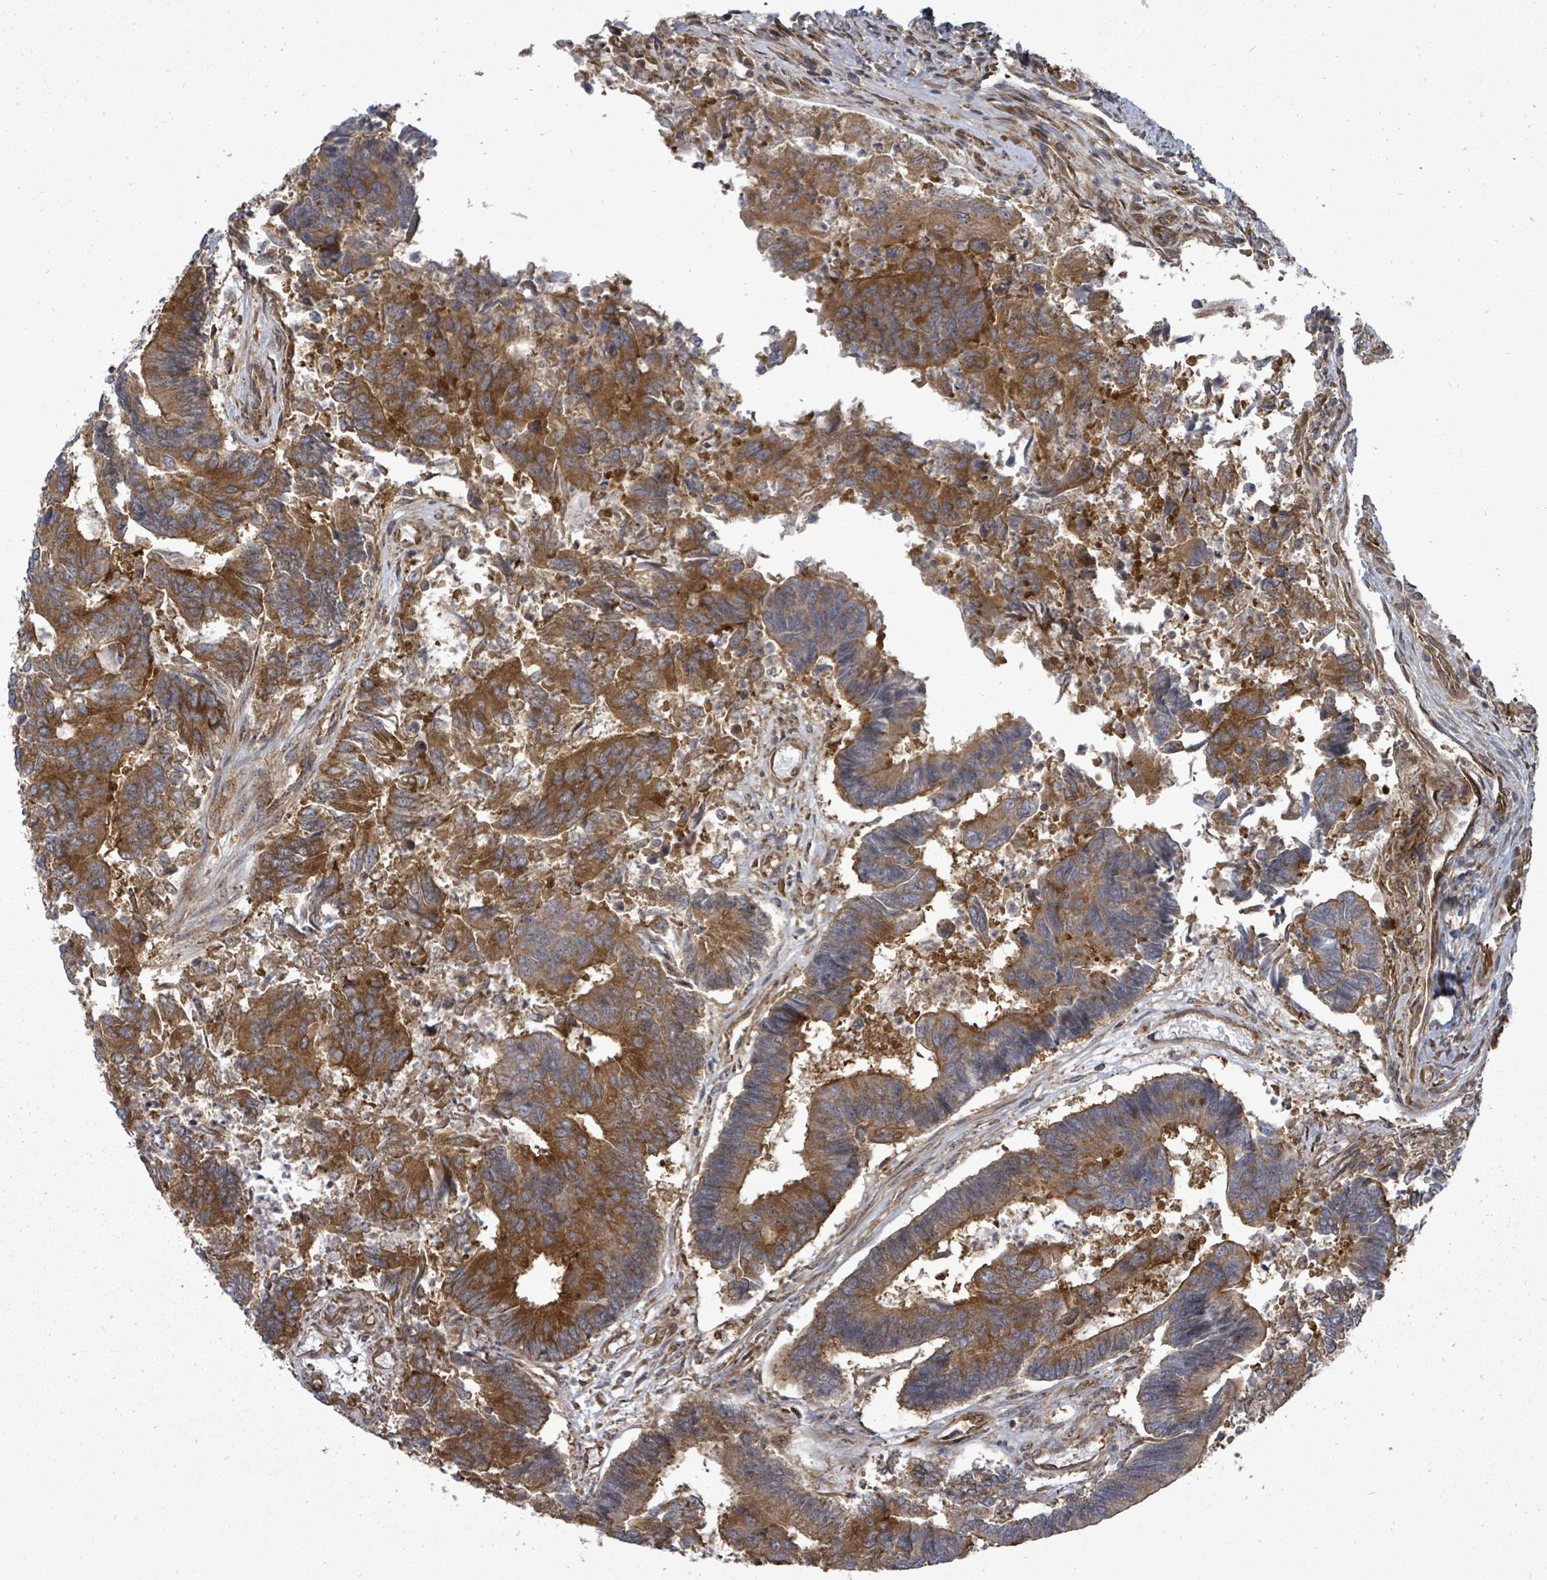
{"staining": {"intensity": "moderate", "quantity": ">75%", "location": "cytoplasmic/membranous"}, "tissue": "colorectal cancer", "cell_type": "Tumor cells", "image_type": "cancer", "snomed": [{"axis": "morphology", "description": "Adenocarcinoma, NOS"}, {"axis": "topography", "description": "Colon"}], "caption": "Moderate cytoplasmic/membranous protein expression is seen in approximately >75% of tumor cells in colorectal cancer.", "gene": "EIF3C", "patient": {"sex": "female", "age": 67}}